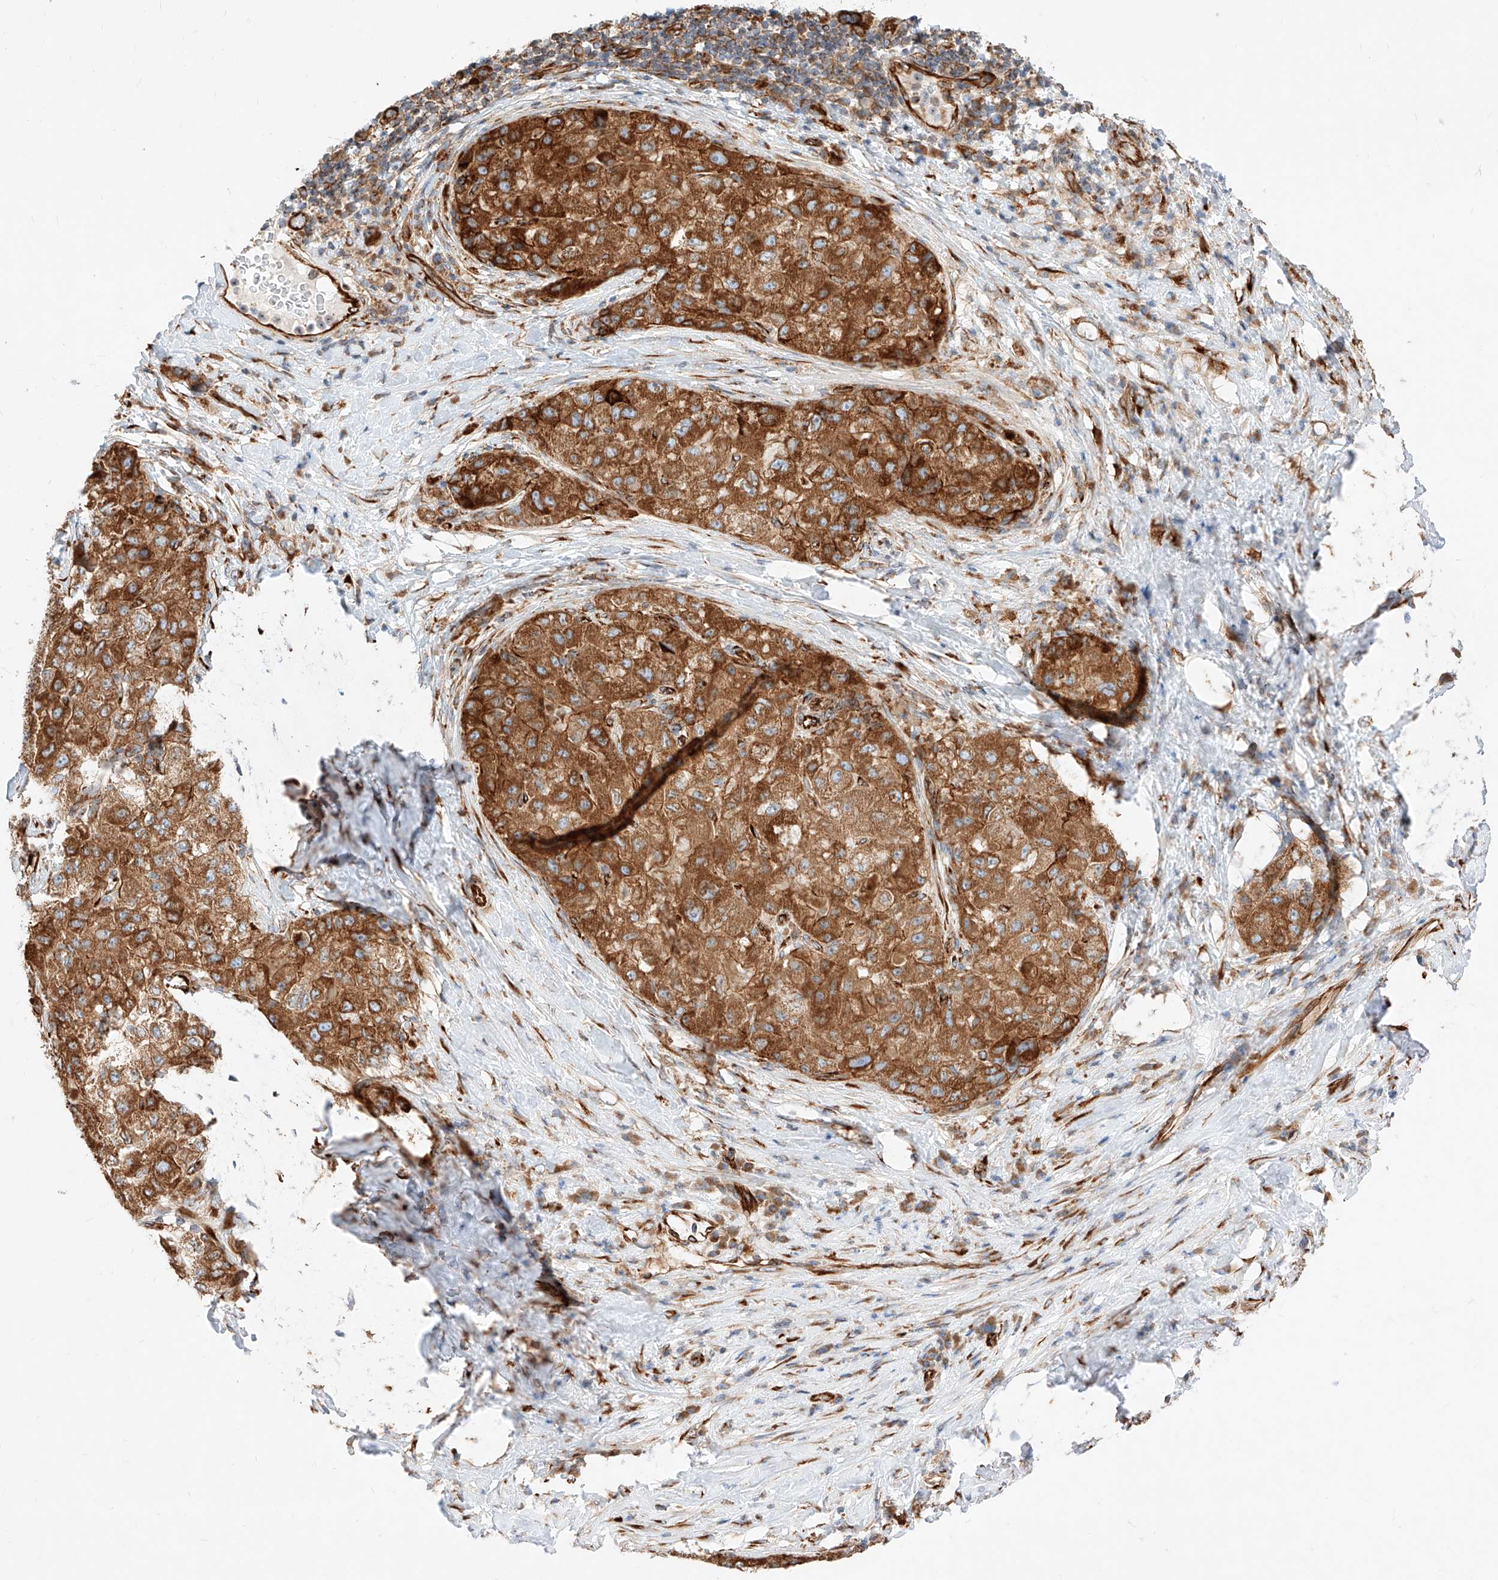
{"staining": {"intensity": "strong", "quantity": ">75%", "location": "cytoplasmic/membranous"}, "tissue": "liver cancer", "cell_type": "Tumor cells", "image_type": "cancer", "snomed": [{"axis": "morphology", "description": "Carcinoma, Hepatocellular, NOS"}, {"axis": "topography", "description": "Liver"}], "caption": "Liver cancer stained with IHC reveals strong cytoplasmic/membranous expression in approximately >75% of tumor cells. (Stains: DAB (3,3'-diaminobenzidine) in brown, nuclei in blue, Microscopy: brightfield microscopy at high magnification).", "gene": "CSGALNACT2", "patient": {"sex": "male", "age": 80}}